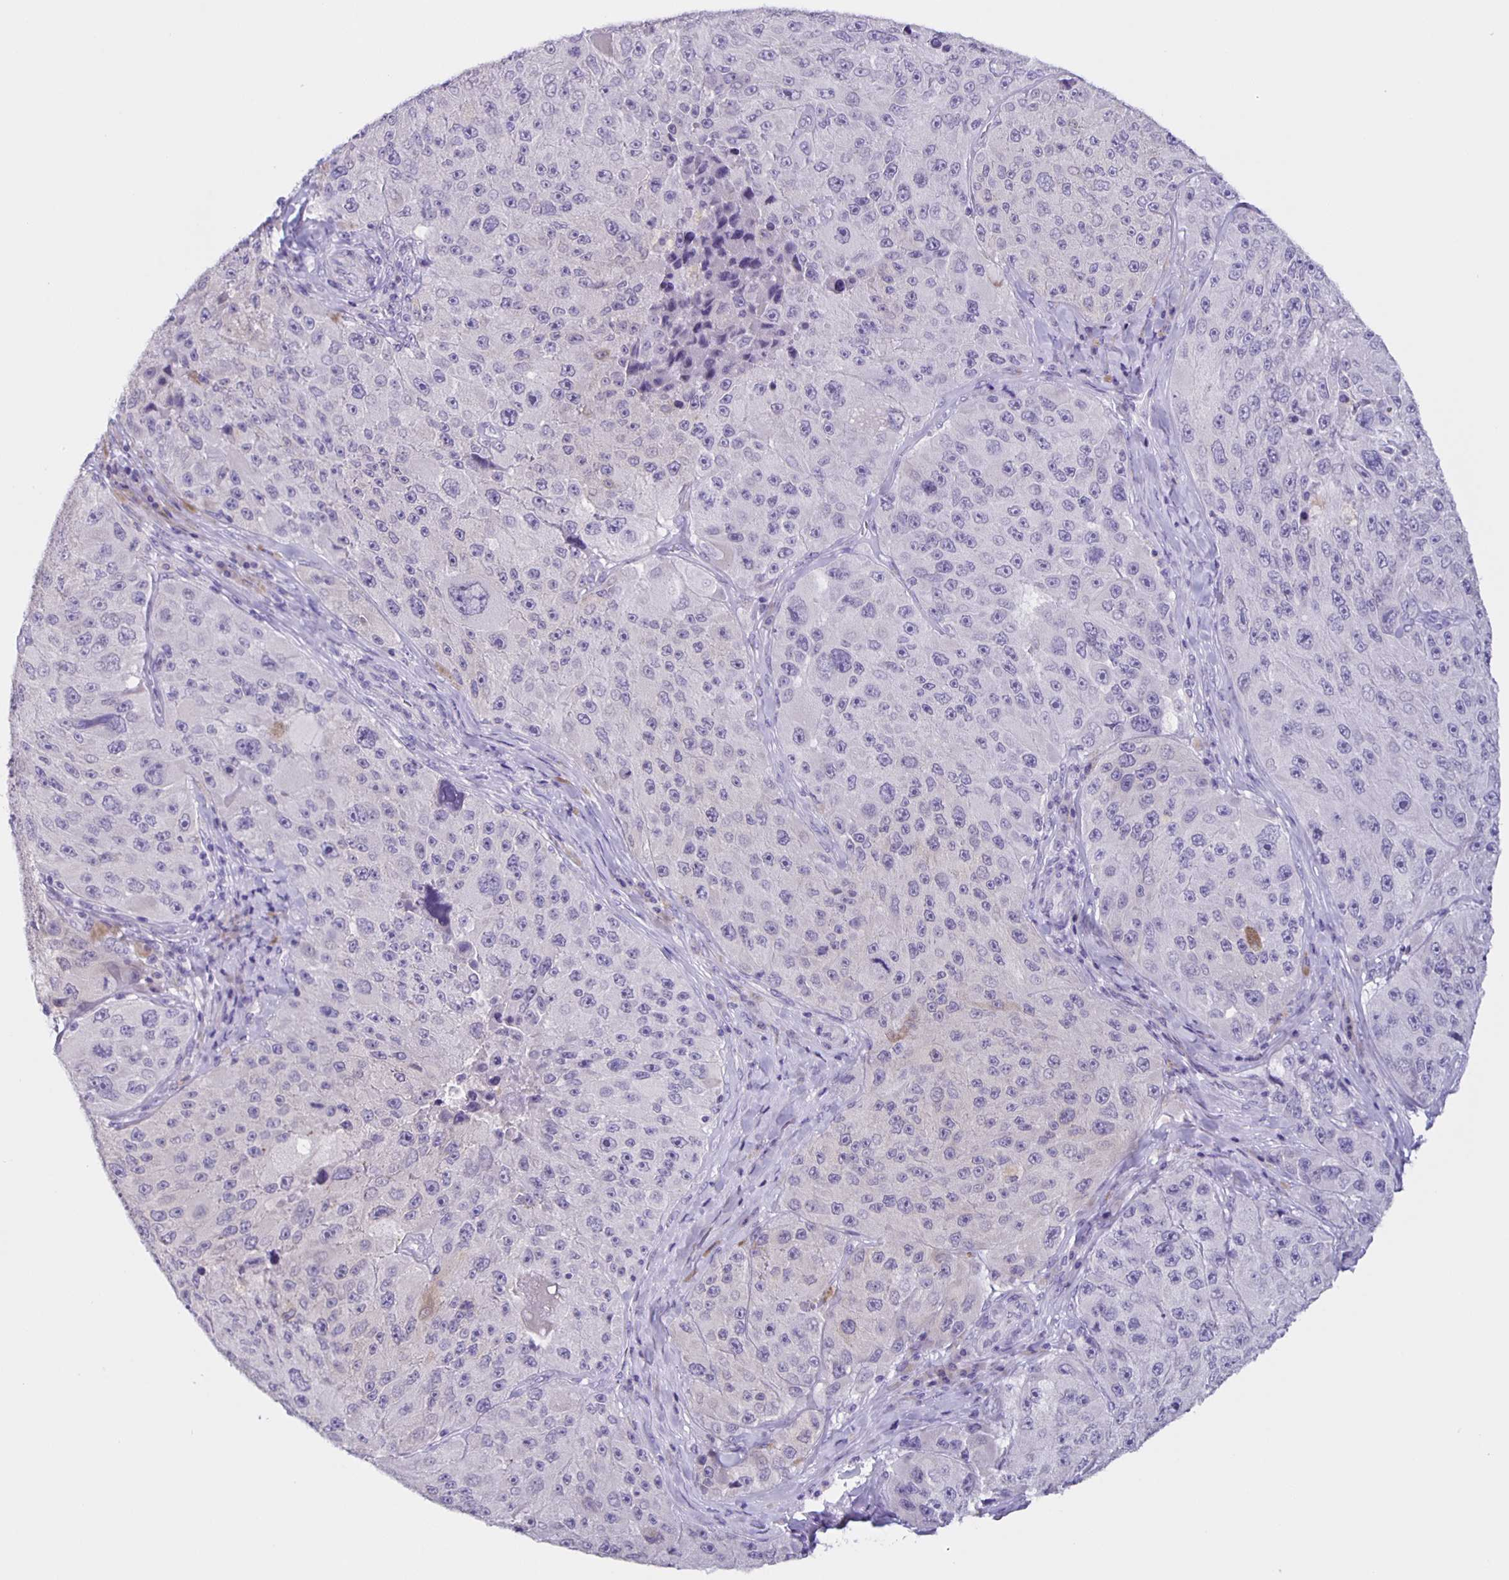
{"staining": {"intensity": "negative", "quantity": "none", "location": "none"}, "tissue": "melanoma", "cell_type": "Tumor cells", "image_type": "cancer", "snomed": [{"axis": "morphology", "description": "Malignant melanoma, Metastatic site"}, {"axis": "topography", "description": "Lymph node"}], "caption": "Micrograph shows no protein expression in tumor cells of malignant melanoma (metastatic site) tissue.", "gene": "SLC12A3", "patient": {"sex": "male", "age": 62}}